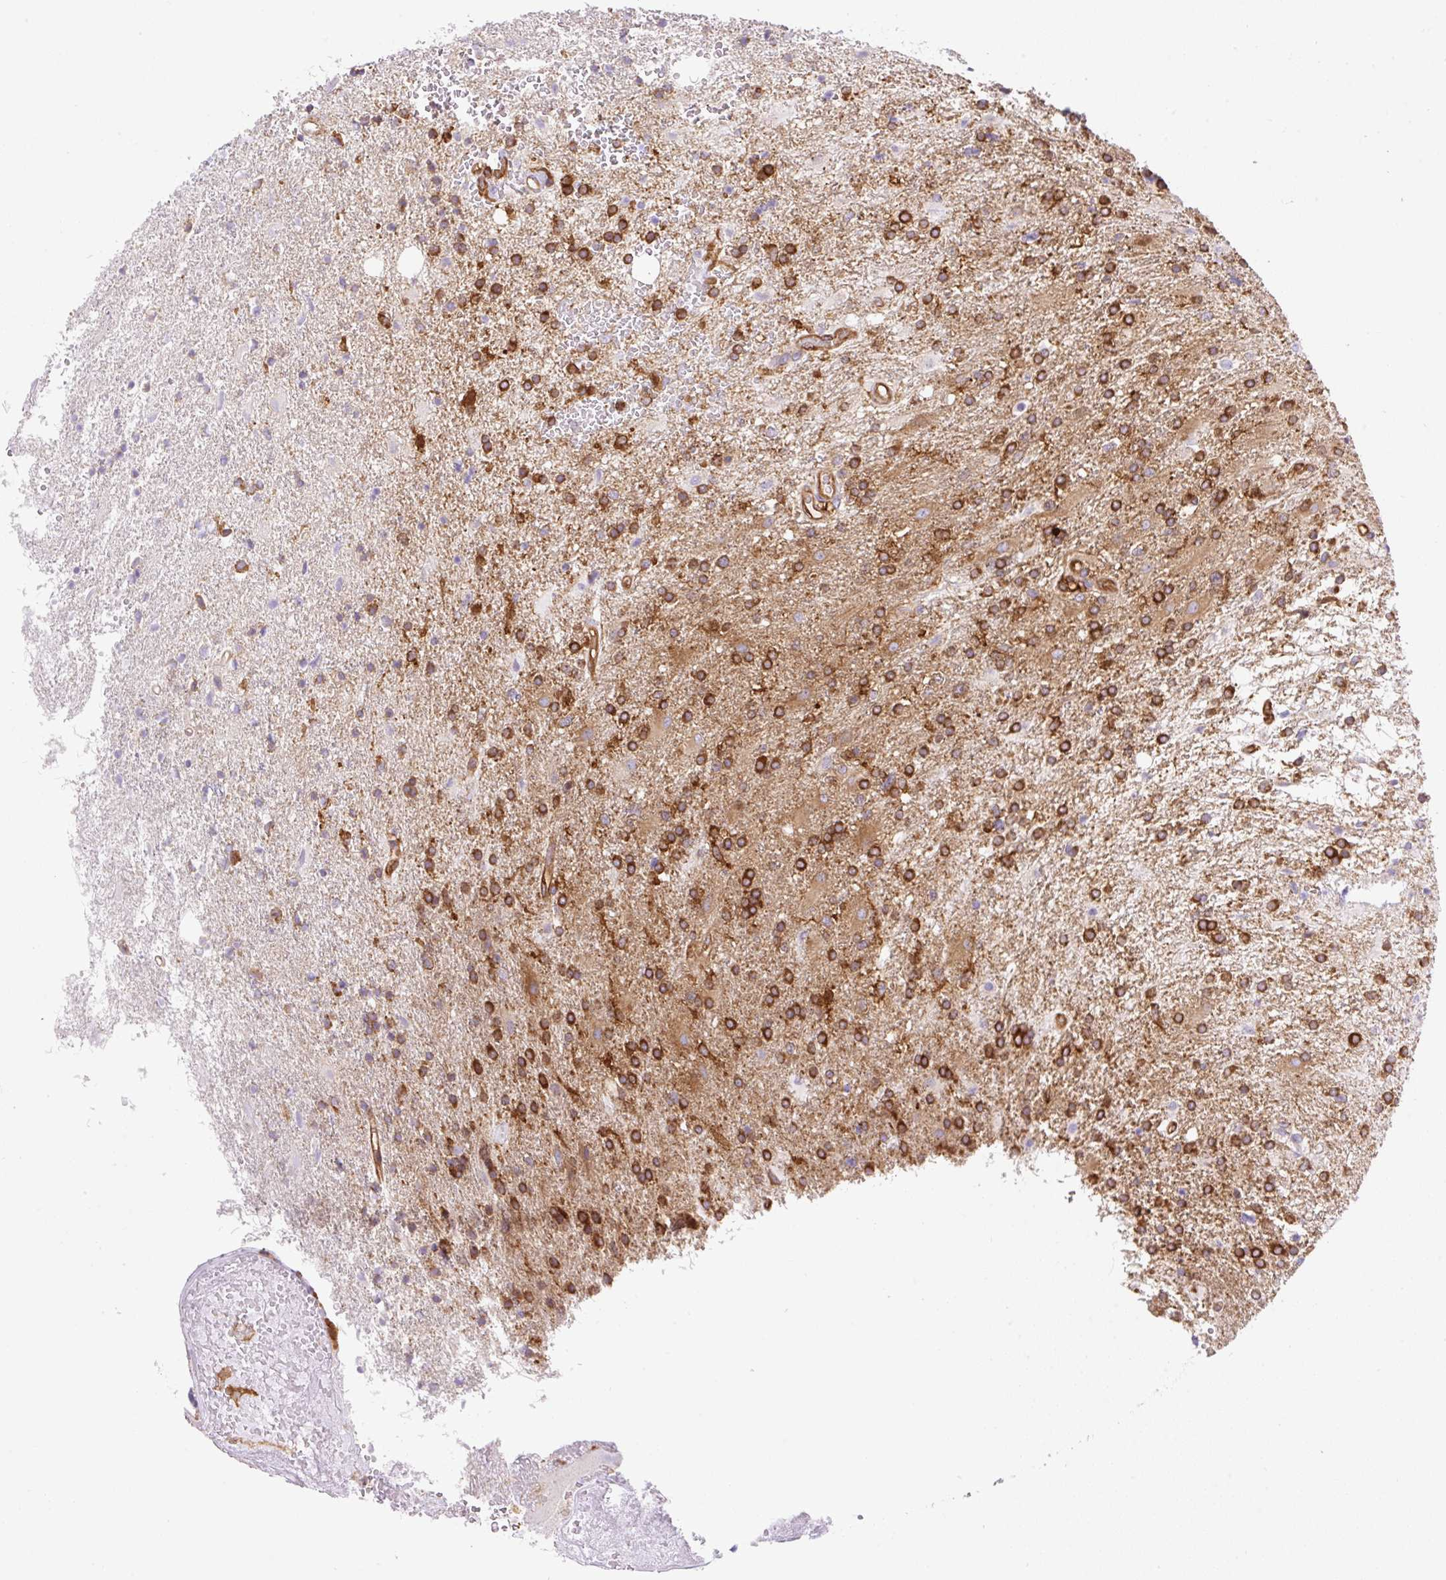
{"staining": {"intensity": "strong", "quantity": ">75%", "location": "cytoplasmic/membranous"}, "tissue": "glioma", "cell_type": "Tumor cells", "image_type": "cancer", "snomed": [{"axis": "morphology", "description": "Glioma, malignant, High grade"}, {"axis": "topography", "description": "Brain"}], "caption": "Glioma was stained to show a protein in brown. There is high levels of strong cytoplasmic/membranous positivity in about >75% of tumor cells.", "gene": "DNM2", "patient": {"sex": "male", "age": 56}}